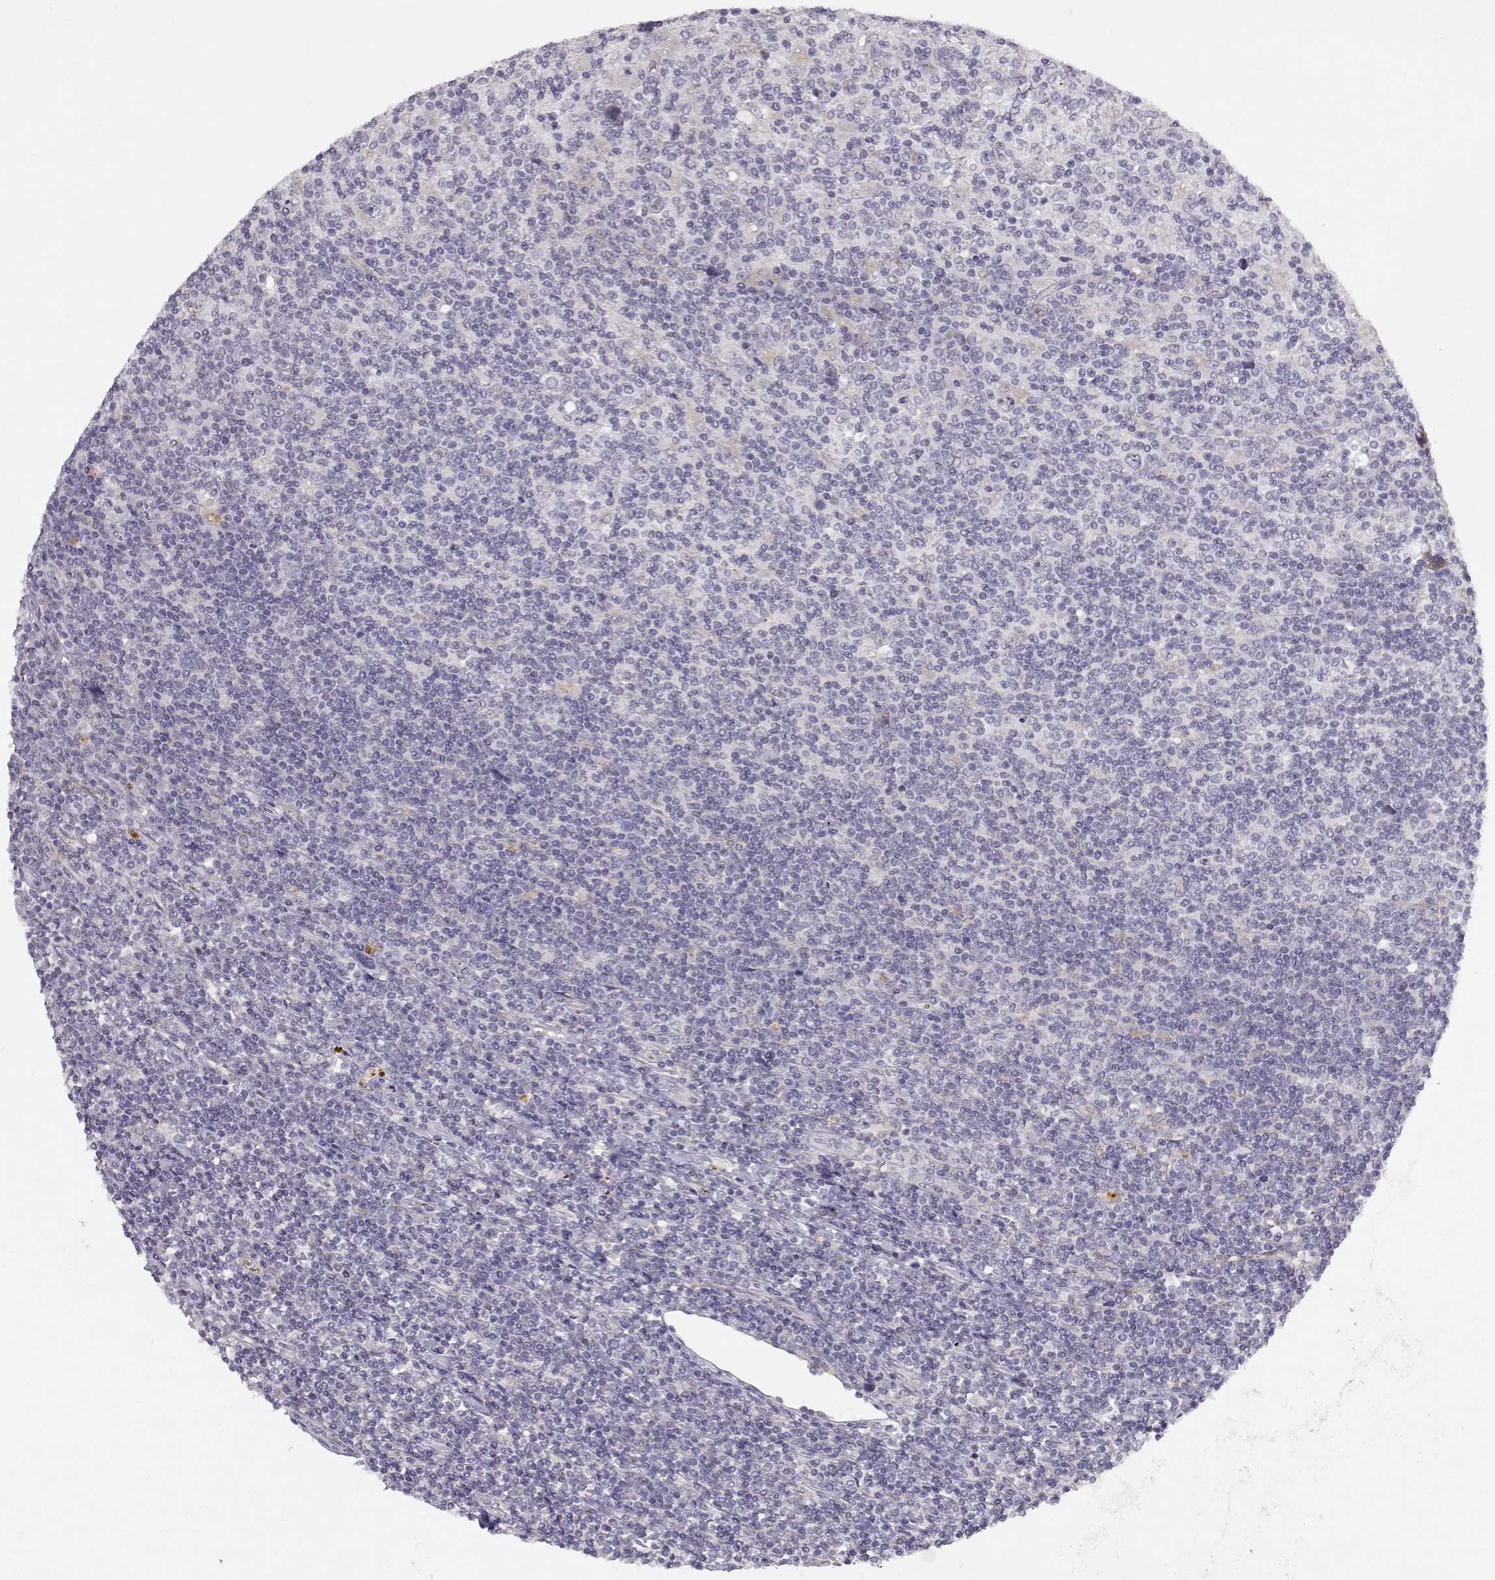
{"staining": {"intensity": "negative", "quantity": "none", "location": "none"}, "tissue": "lymphoma", "cell_type": "Tumor cells", "image_type": "cancer", "snomed": [{"axis": "morphology", "description": "Hodgkin's disease, NOS"}, {"axis": "topography", "description": "Lymph node"}], "caption": "Tumor cells are negative for brown protein staining in lymphoma.", "gene": "BMX", "patient": {"sex": "male", "age": 40}}